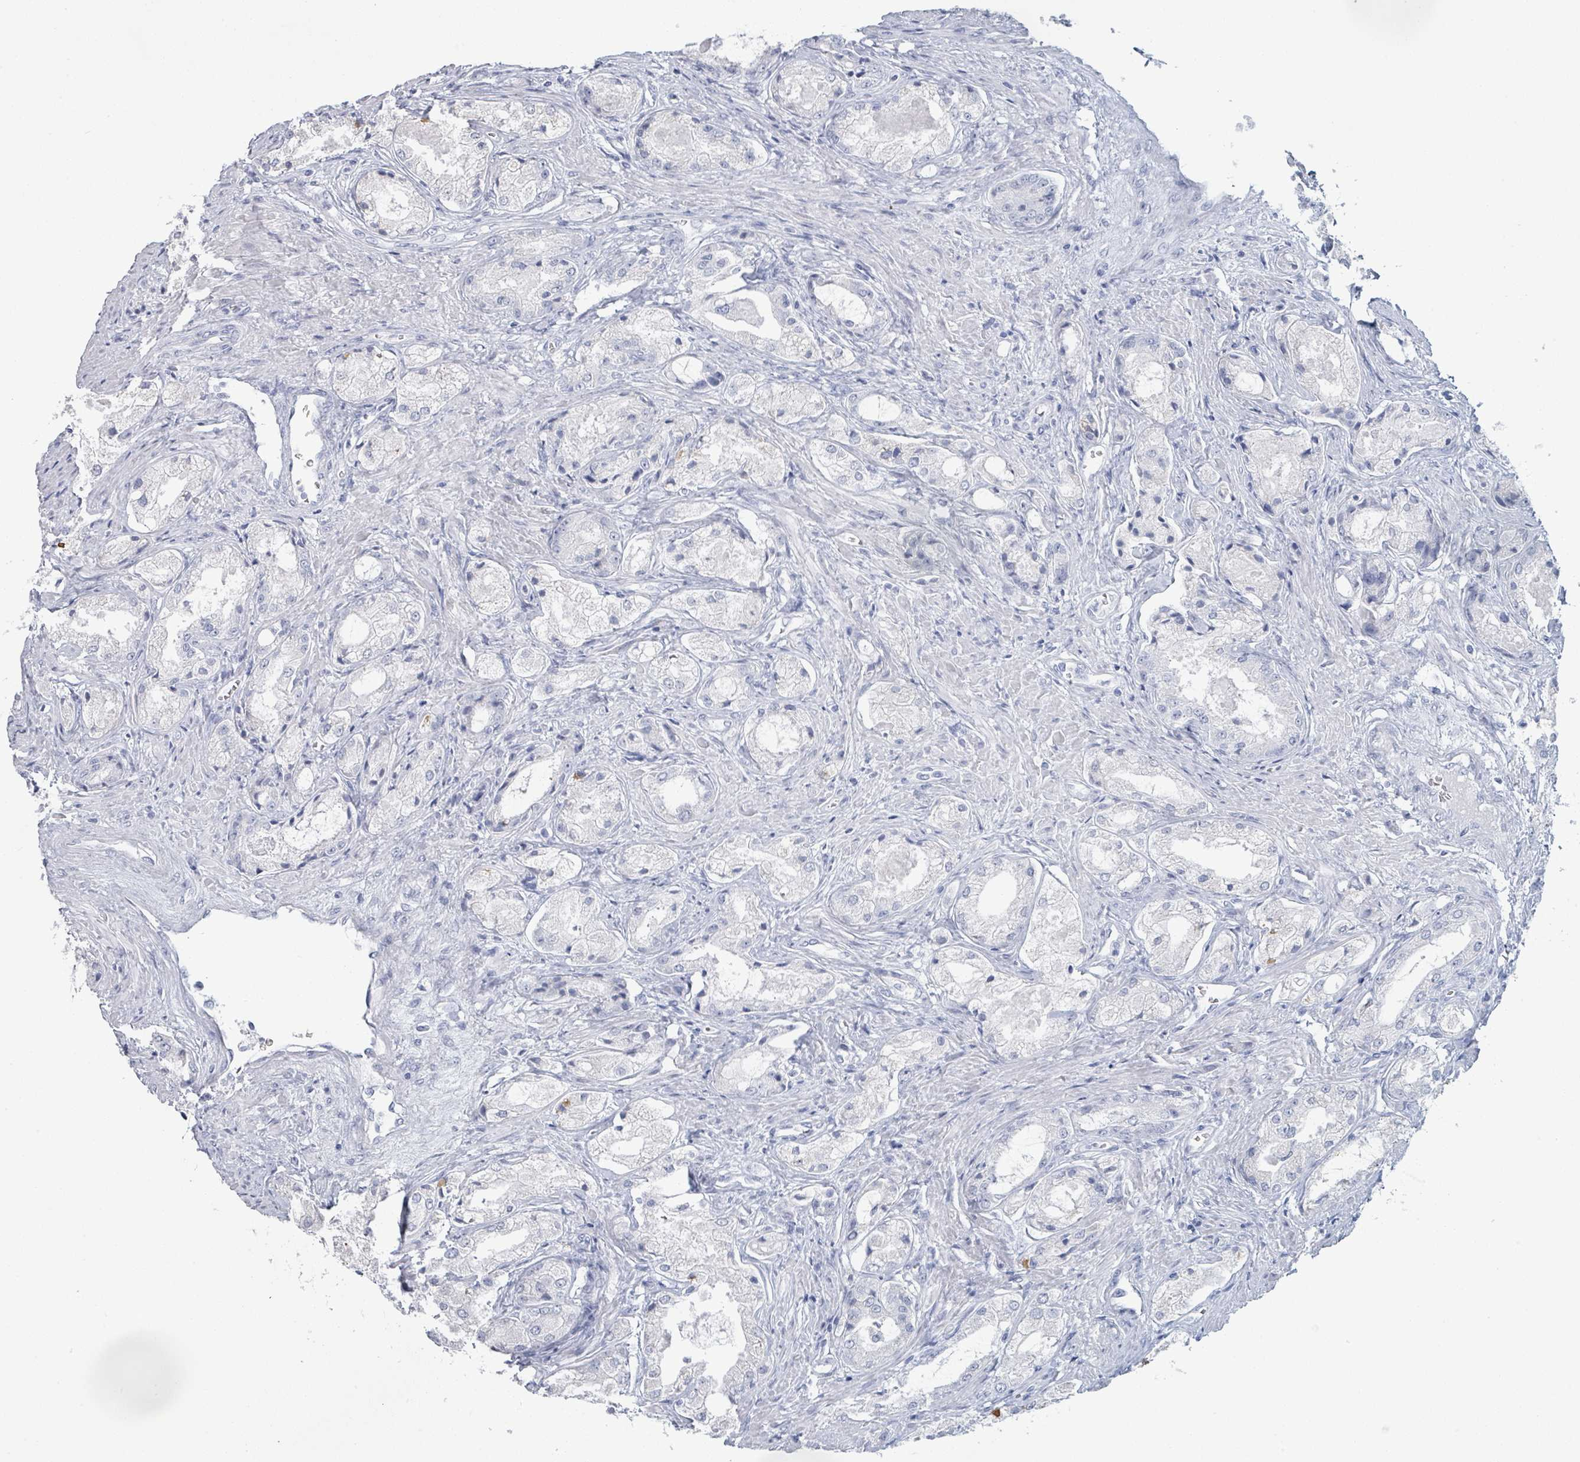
{"staining": {"intensity": "negative", "quantity": "none", "location": "none"}, "tissue": "prostate cancer", "cell_type": "Tumor cells", "image_type": "cancer", "snomed": [{"axis": "morphology", "description": "Adenocarcinoma, Low grade"}, {"axis": "topography", "description": "Prostate"}], "caption": "Immunohistochemical staining of human prostate cancer displays no significant staining in tumor cells.", "gene": "PGA3", "patient": {"sex": "male", "age": 68}}